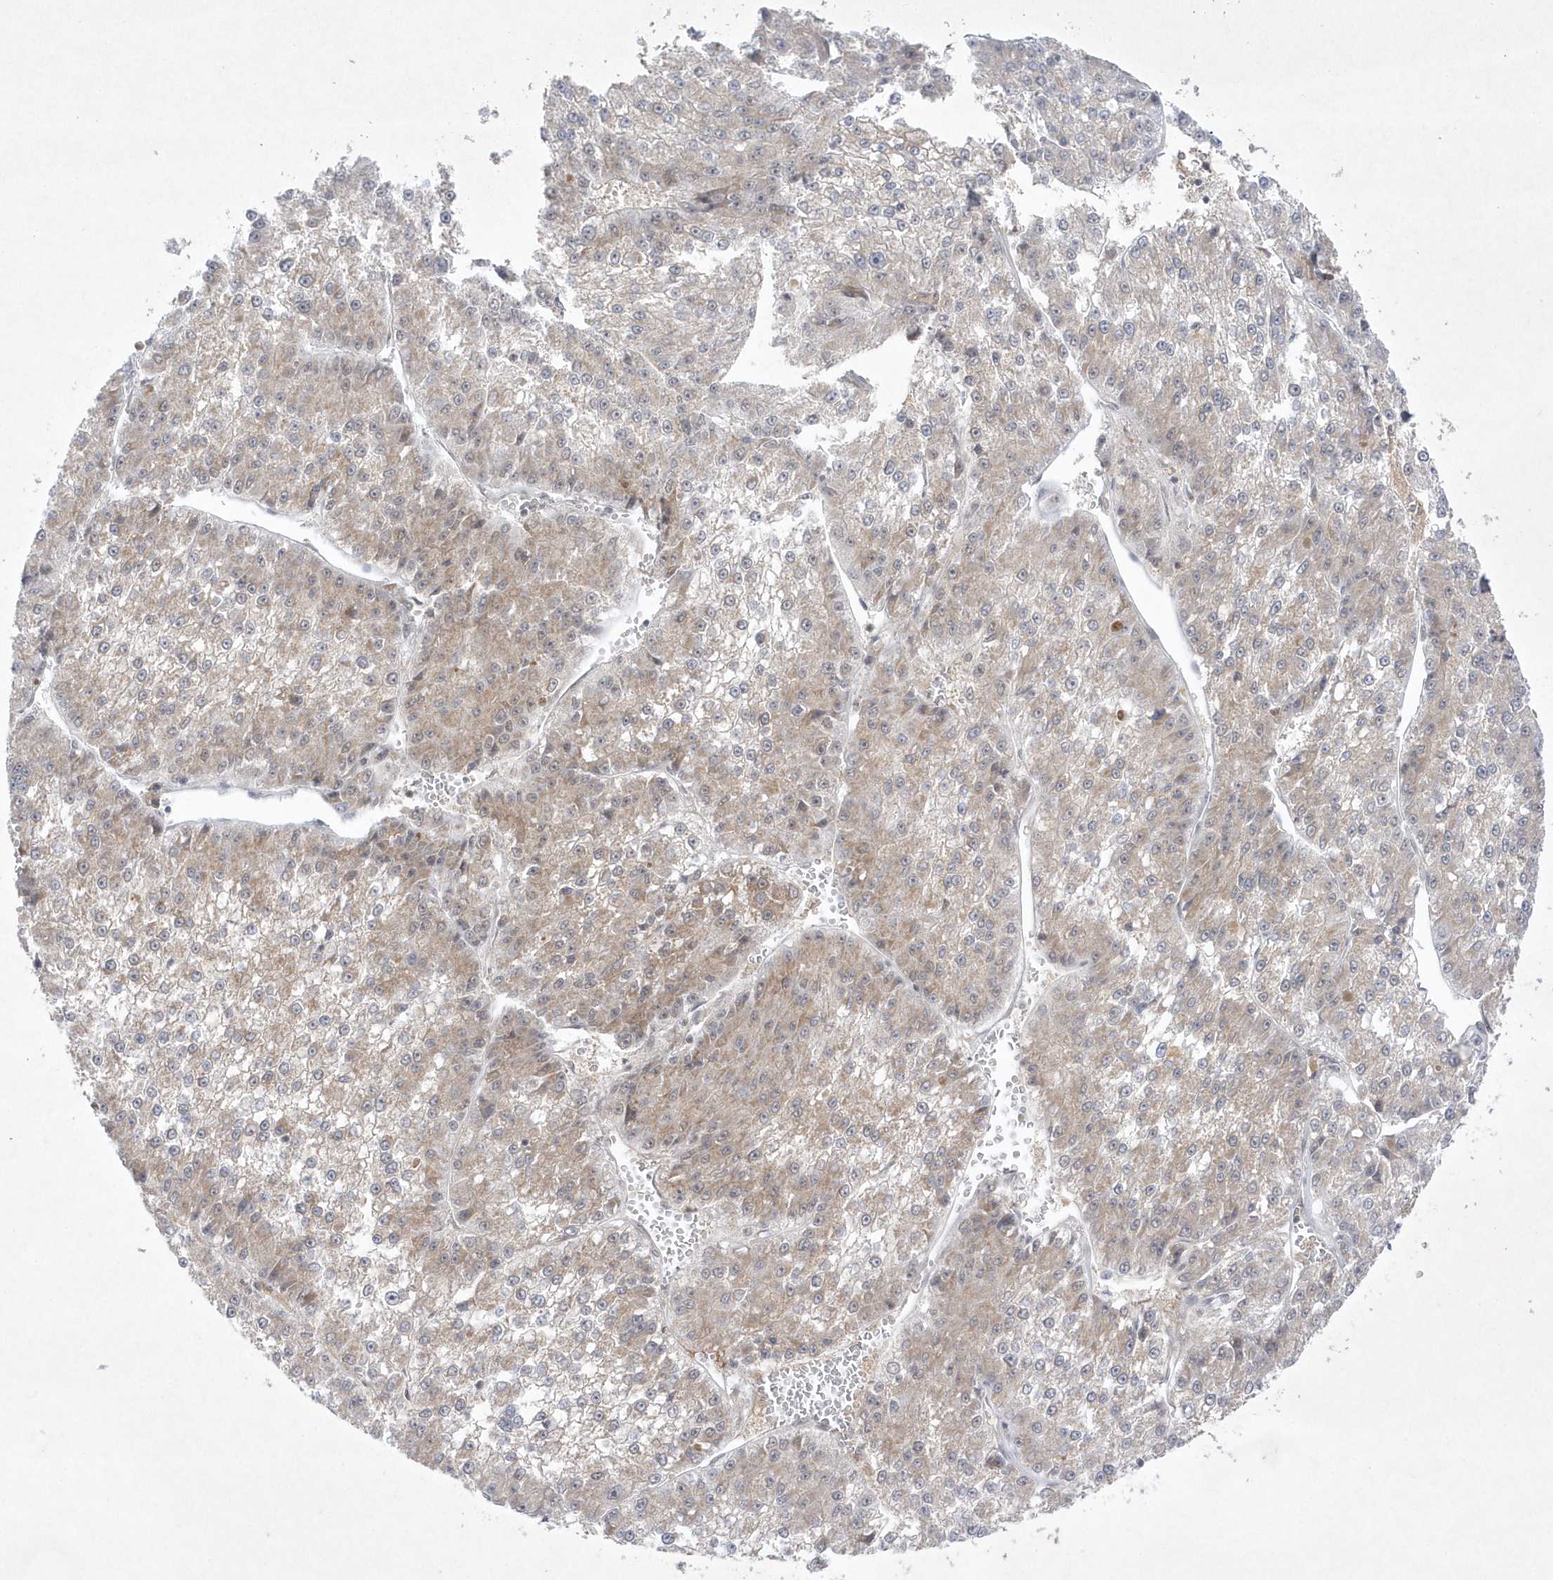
{"staining": {"intensity": "weak", "quantity": ">75%", "location": "cytoplasmic/membranous"}, "tissue": "liver cancer", "cell_type": "Tumor cells", "image_type": "cancer", "snomed": [{"axis": "morphology", "description": "Carcinoma, Hepatocellular, NOS"}, {"axis": "topography", "description": "Liver"}], "caption": "Protein expression by immunohistochemistry (IHC) shows weak cytoplasmic/membranous expression in approximately >75% of tumor cells in hepatocellular carcinoma (liver). Ihc stains the protein of interest in brown and the nuclei are stained blue.", "gene": "CPSF3", "patient": {"sex": "female", "age": 73}}